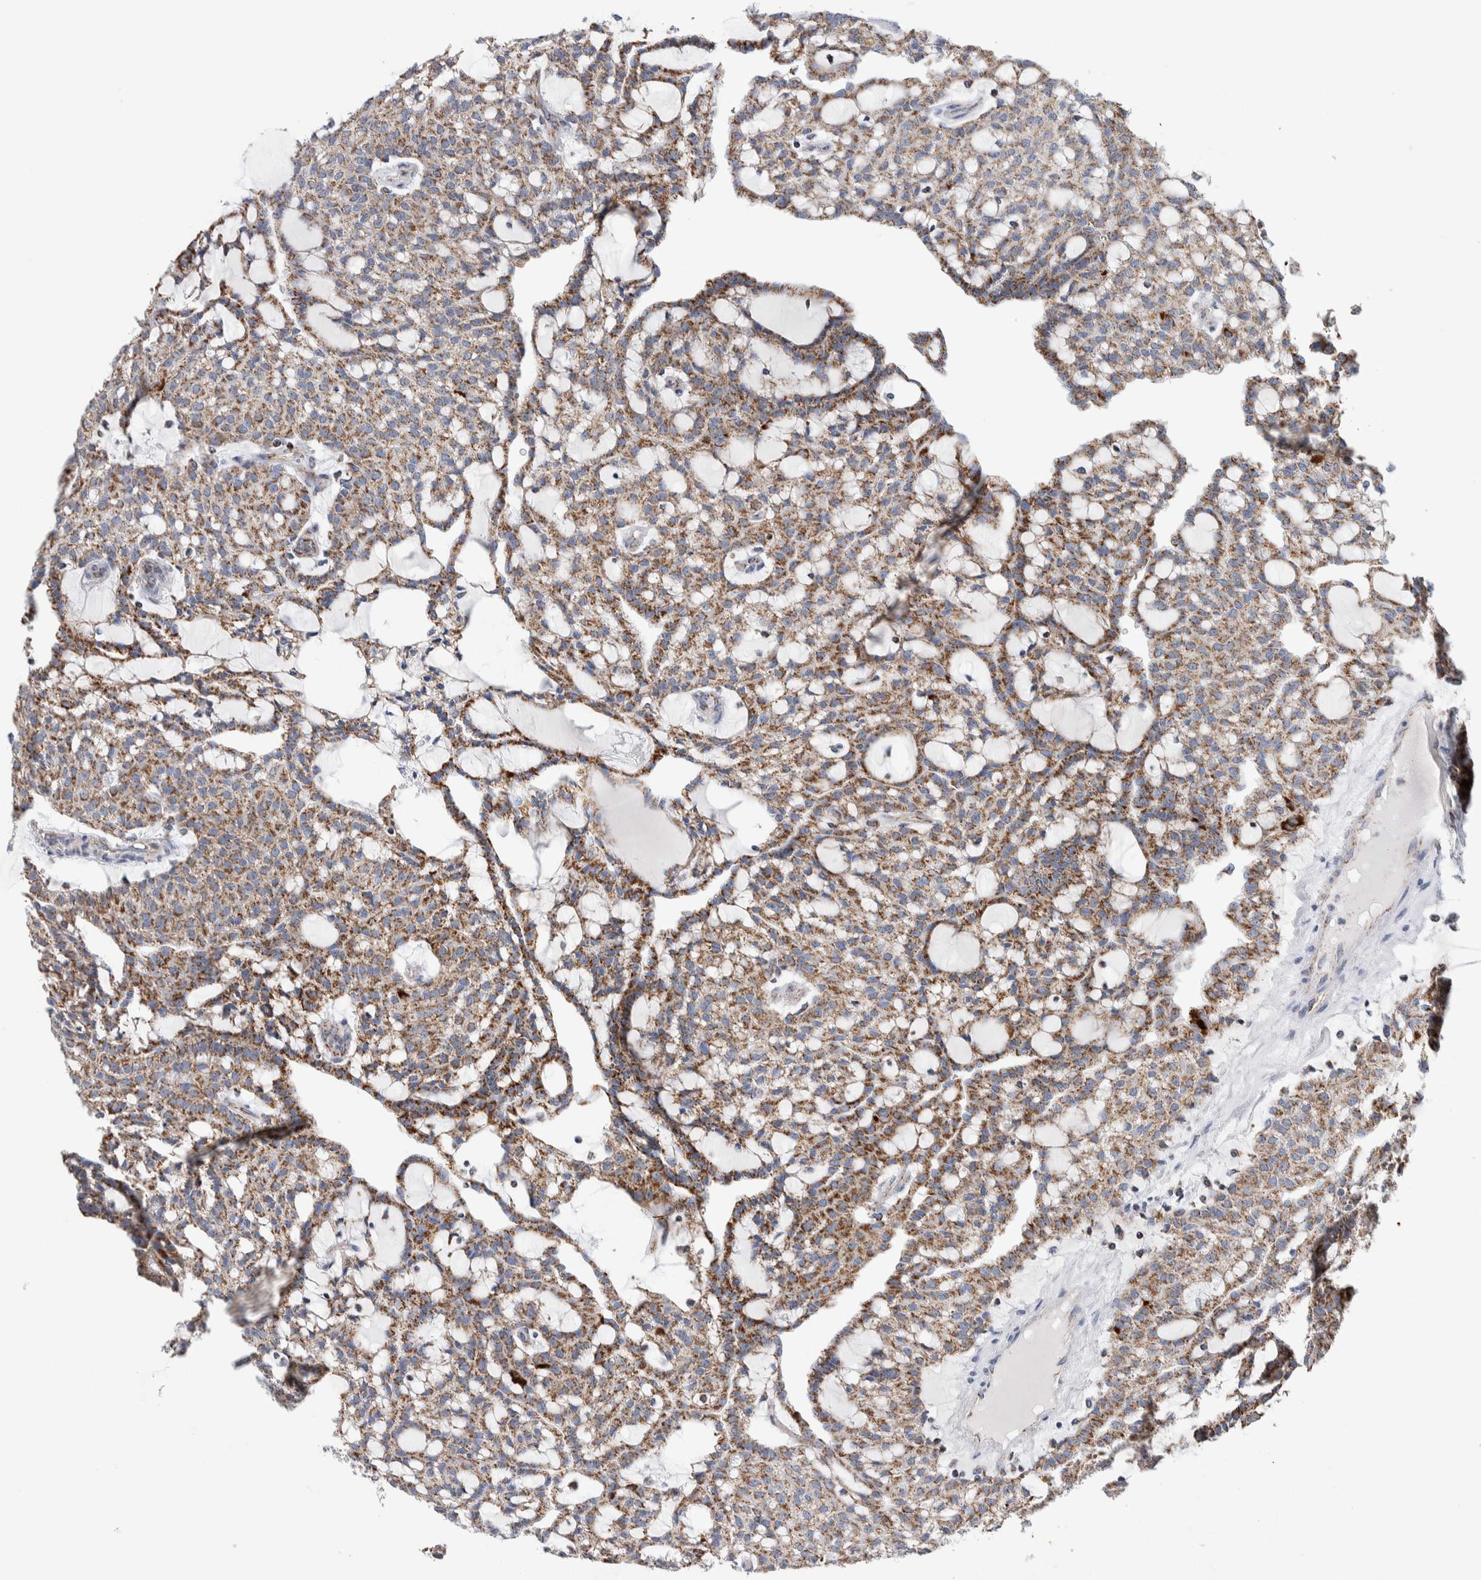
{"staining": {"intensity": "moderate", "quantity": ">75%", "location": "cytoplasmic/membranous"}, "tissue": "renal cancer", "cell_type": "Tumor cells", "image_type": "cancer", "snomed": [{"axis": "morphology", "description": "Adenocarcinoma, NOS"}, {"axis": "topography", "description": "Kidney"}], "caption": "Protein expression analysis of human adenocarcinoma (renal) reveals moderate cytoplasmic/membranous staining in about >75% of tumor cells.", "gene": "ETFA", "patient": {"sex": "male", "age": 63}}